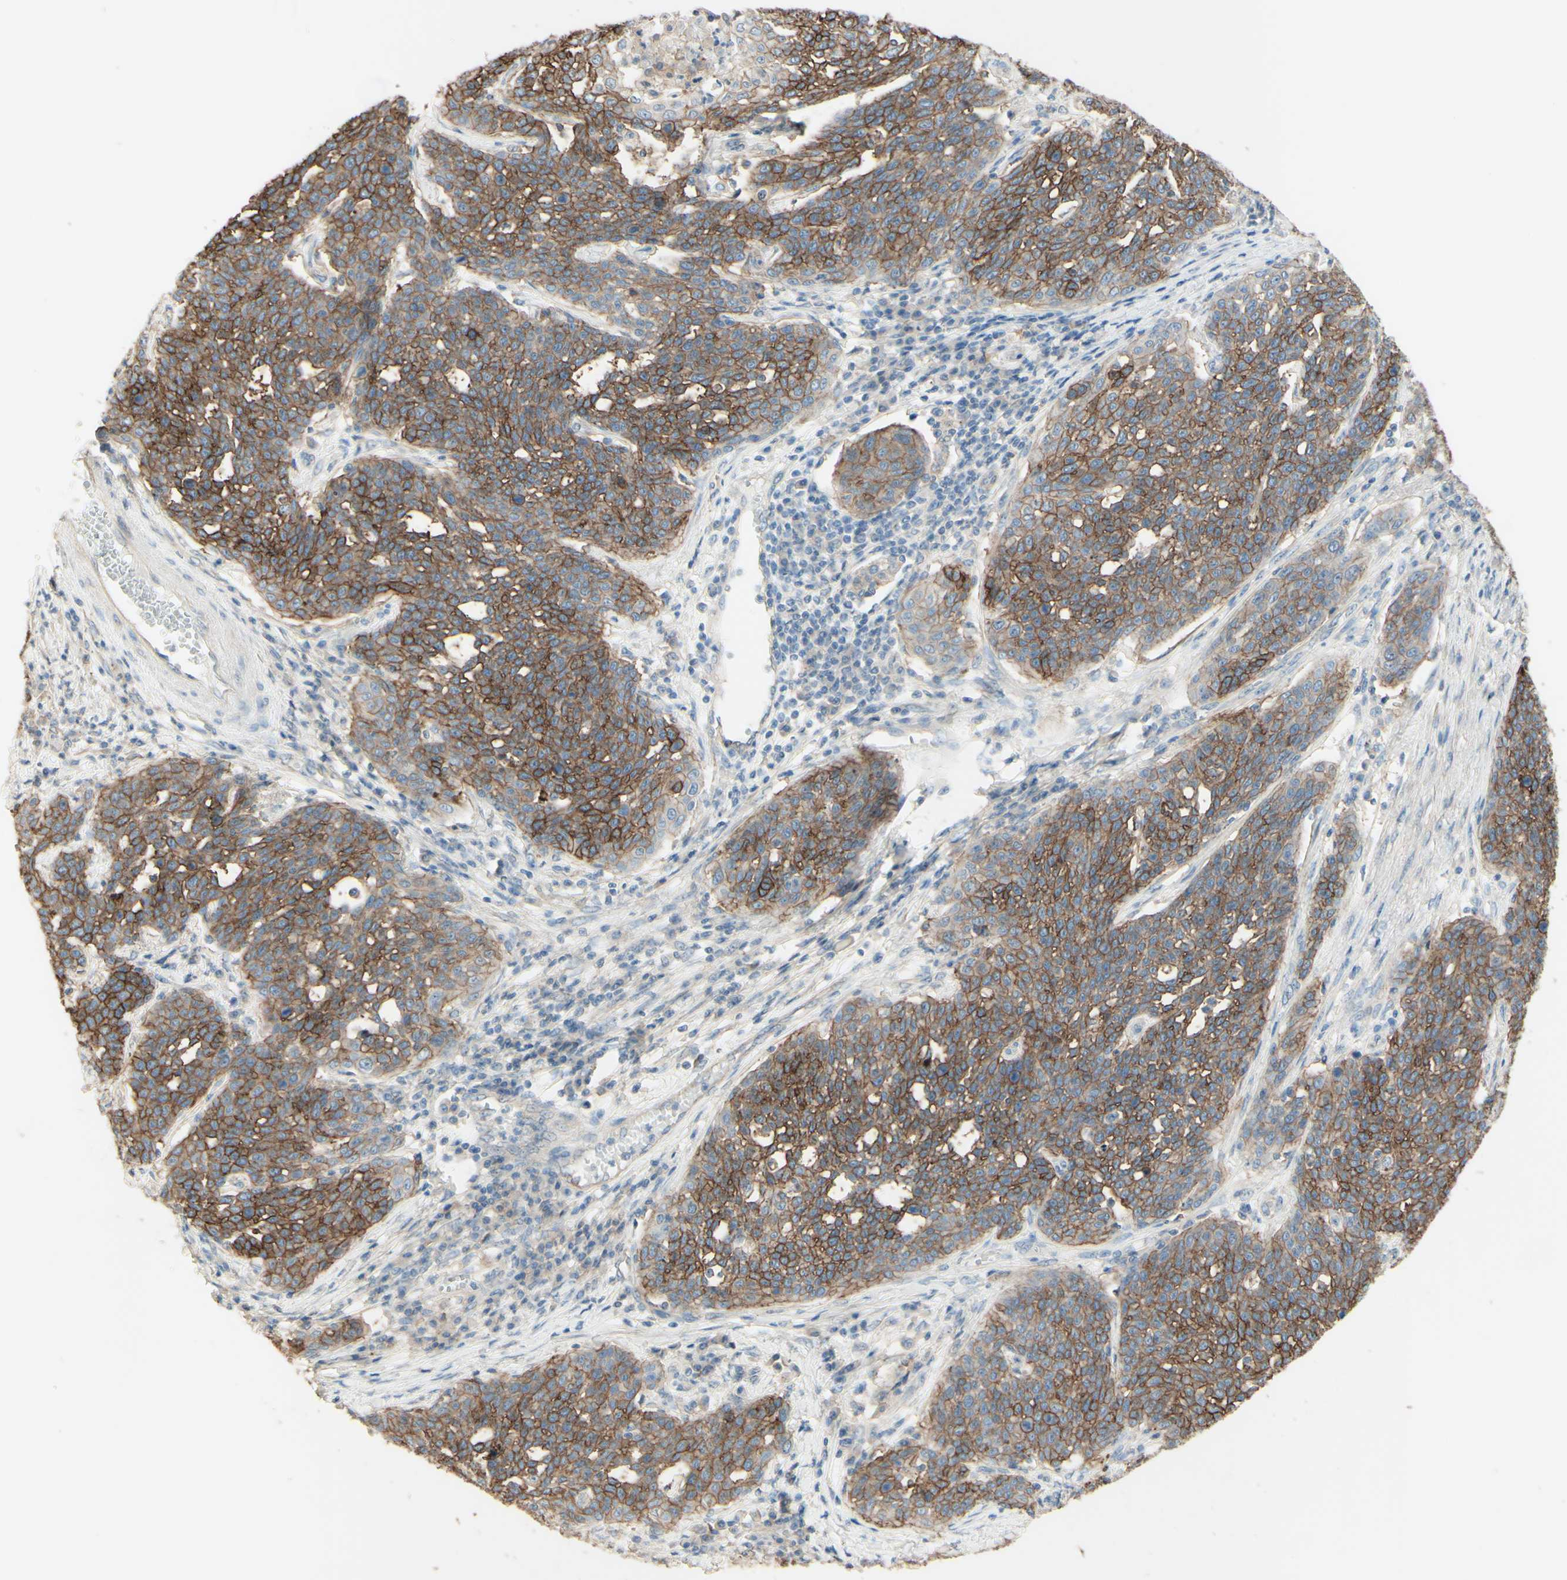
{"staining": {"intensity": "moderate", "quantity": ">75%", "location": "cytoplasmic/membranous"}, "tissue": "cervical cancer", "cell_type": "Tumor cells", "image_type": "cancer", "snomed": [{"axis": "morphology", "description": "Squamous cell carcinoma, NOS"}, {"axis": "topography", "description": "Cervix"}], "caption": "The photomicrograph demonstrates immunohistochemical staining of cervical cancer (squamous cell carcinoma). There is moderate cytoplasmic/membranous expression is seen in about >75% of tumor cells.", "gene": "RNF149", "patient": {"sex": "female", "age": 34}}